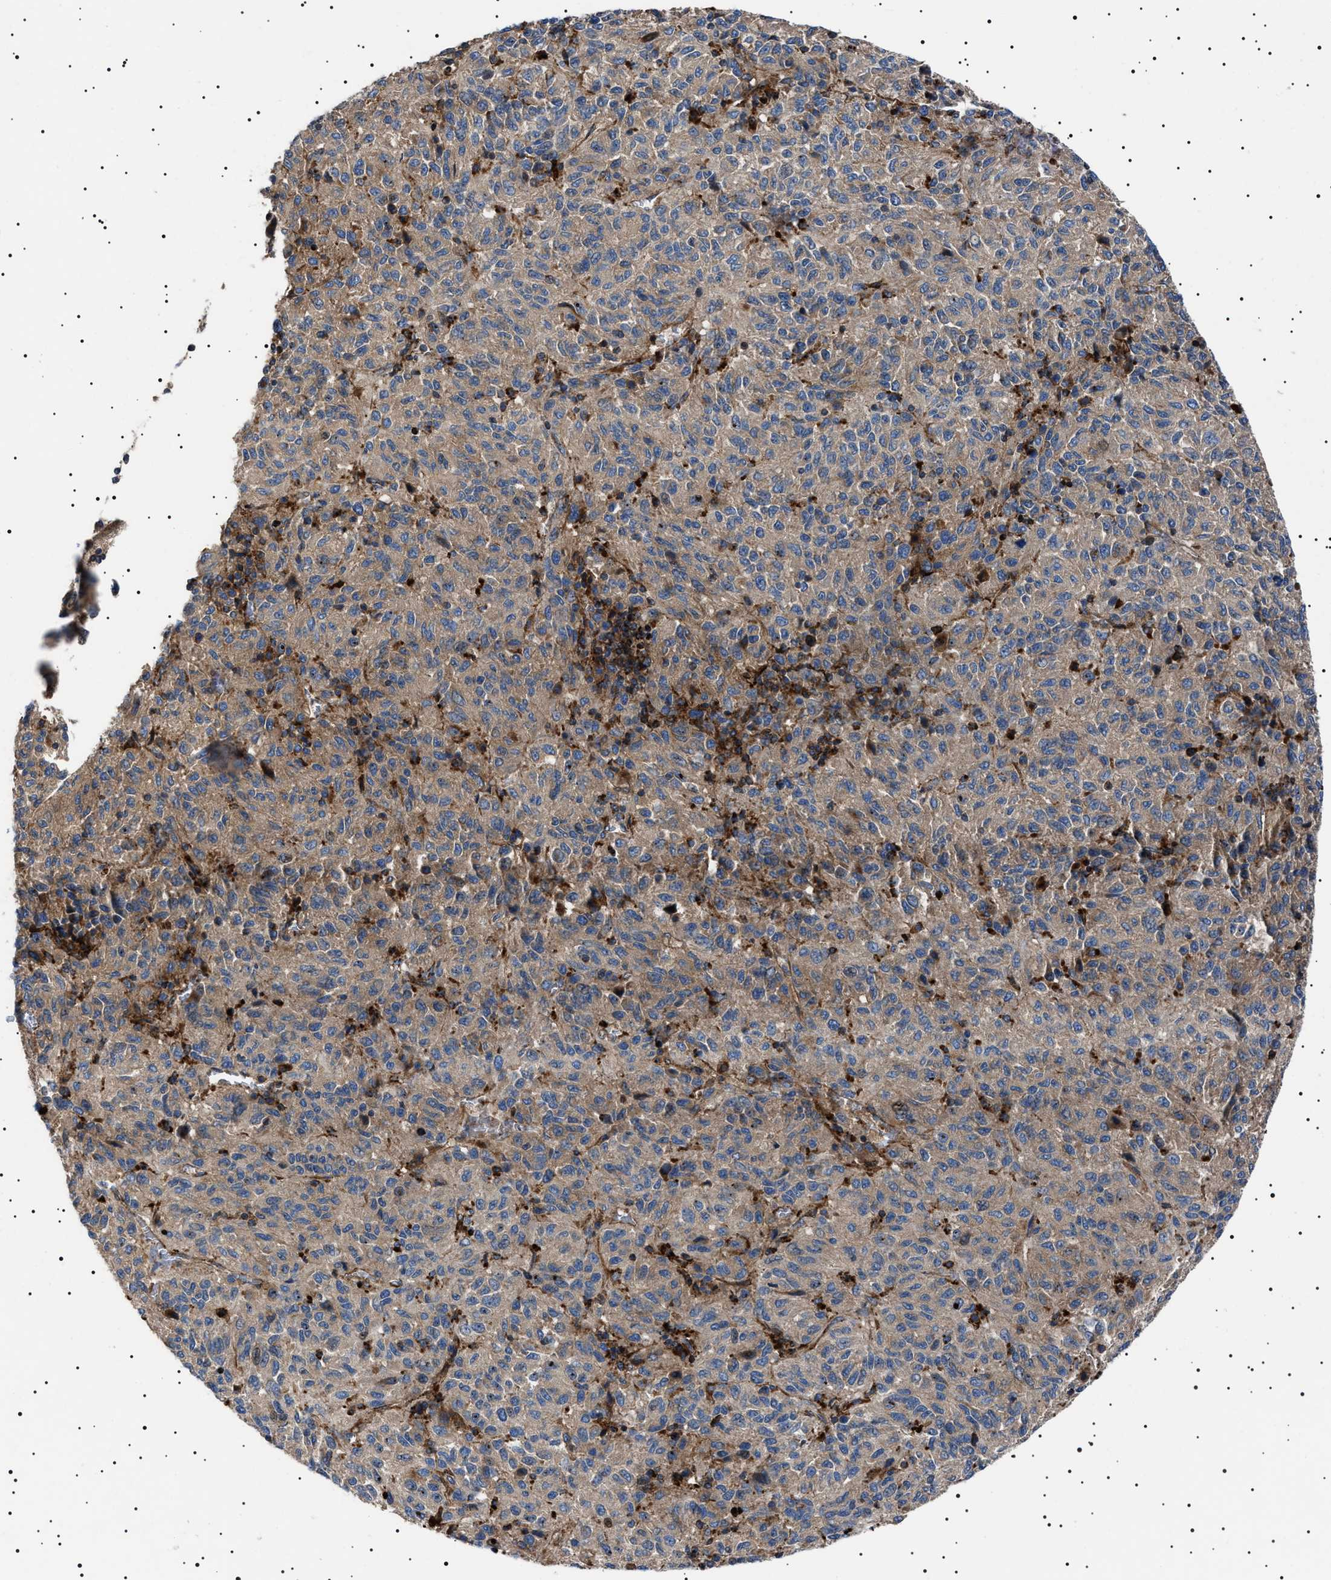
{"staining": {"intensity": "weak", "quantity": ">75%", "location": "cytoplasmic/membranous"}, "tissue": "melanoma", "cell_type": "Tumor cells", "image_type": "cancer", "snomed": [{"axis": "morphology", "description": "Malignant melanoma, Metastatic site"}, {"axis": "topography", "description": "Lung"}], "caption": "This is an image of IHC staining of melanoma, which shows weak staining in the cytoplasmic/membranous of tumor cells.", "gene": "NEU1", "patient": {"sex": "male", "age": 64}}